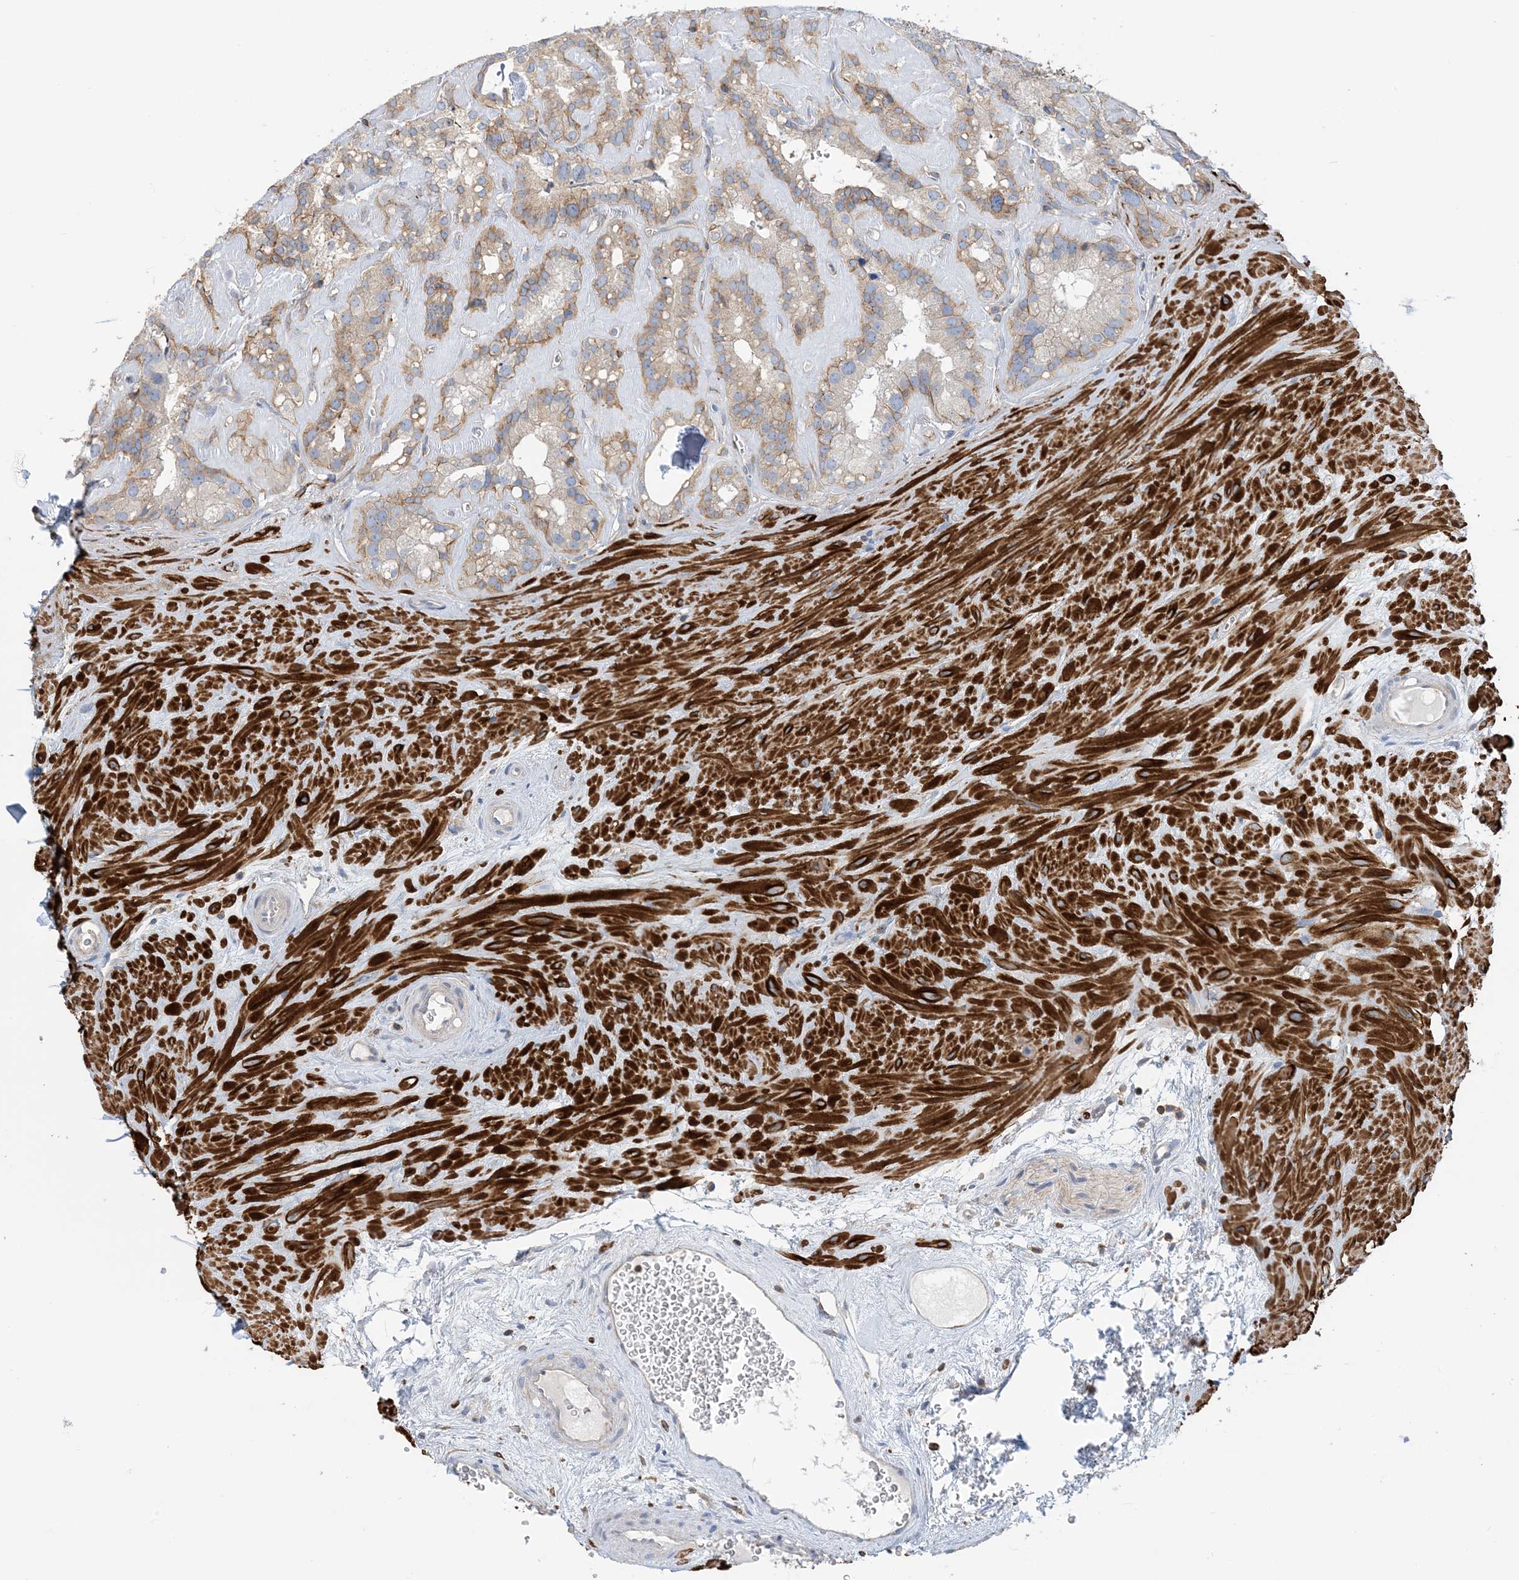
{"staining": {"intensity": "moderate", "quantity": ">75%", "location": "cytoplasmic/membranous"}, "tissue": "seminal vesicle", "cell_type": "Glandular cells", "image_type": "normal", "snomed": [{"axis": "morphology", "description": "Normal tissue, NOS"}, {"axis": "topography", "description": "Prostate"}, {"axis": "topography", "description": "Seminal veicle"}], "caption": "Glandular cells display medium levels of moderate cytoplasmic/membranous expression in about >75% of cells in unremarkable human seminal vesicle.", "gene": "CALHM5", "patient": {"sex": "male", "age": 59}}